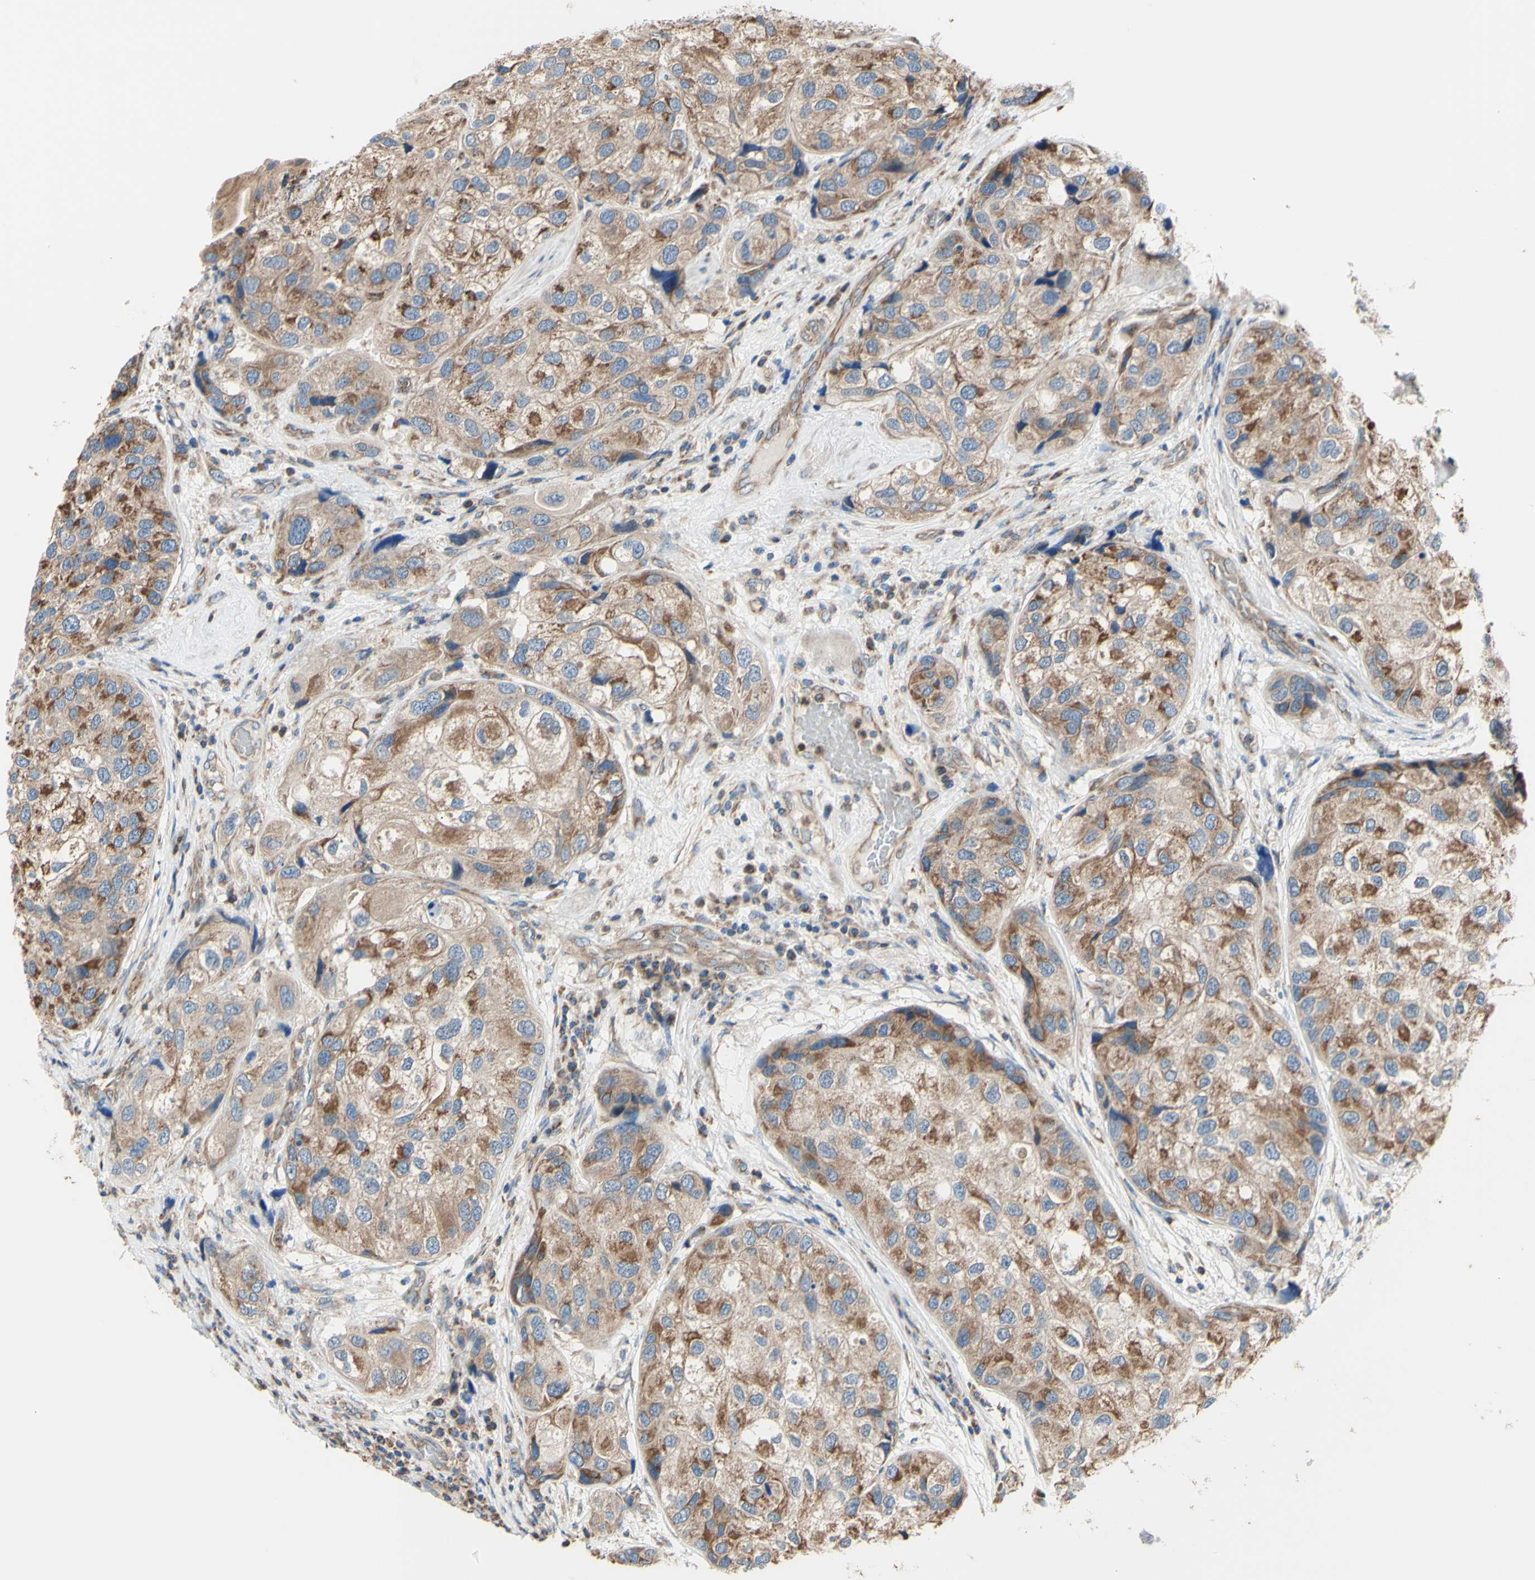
{"staining": {"intensity": "moderate", "quantity": ">75%", "location": "cytoplasmic/membranous"}, "tissue": "urothelial cancer", "cell_type": "Tumor cells", "image_type": "cancer", "snomed": [{"axis": "morphology", "description": "Urothelial carcinoma, High grade"}, {"axis": "topography", "description": "Urinary bladder"}], "caption": "Tumor cells reveal medium levels of moderate cytoplasmic/membranous positivity in about >75% of cells in urothelial cancer.", "gene": "FMR1", "patient": {"sex": "female", "age": 64}}